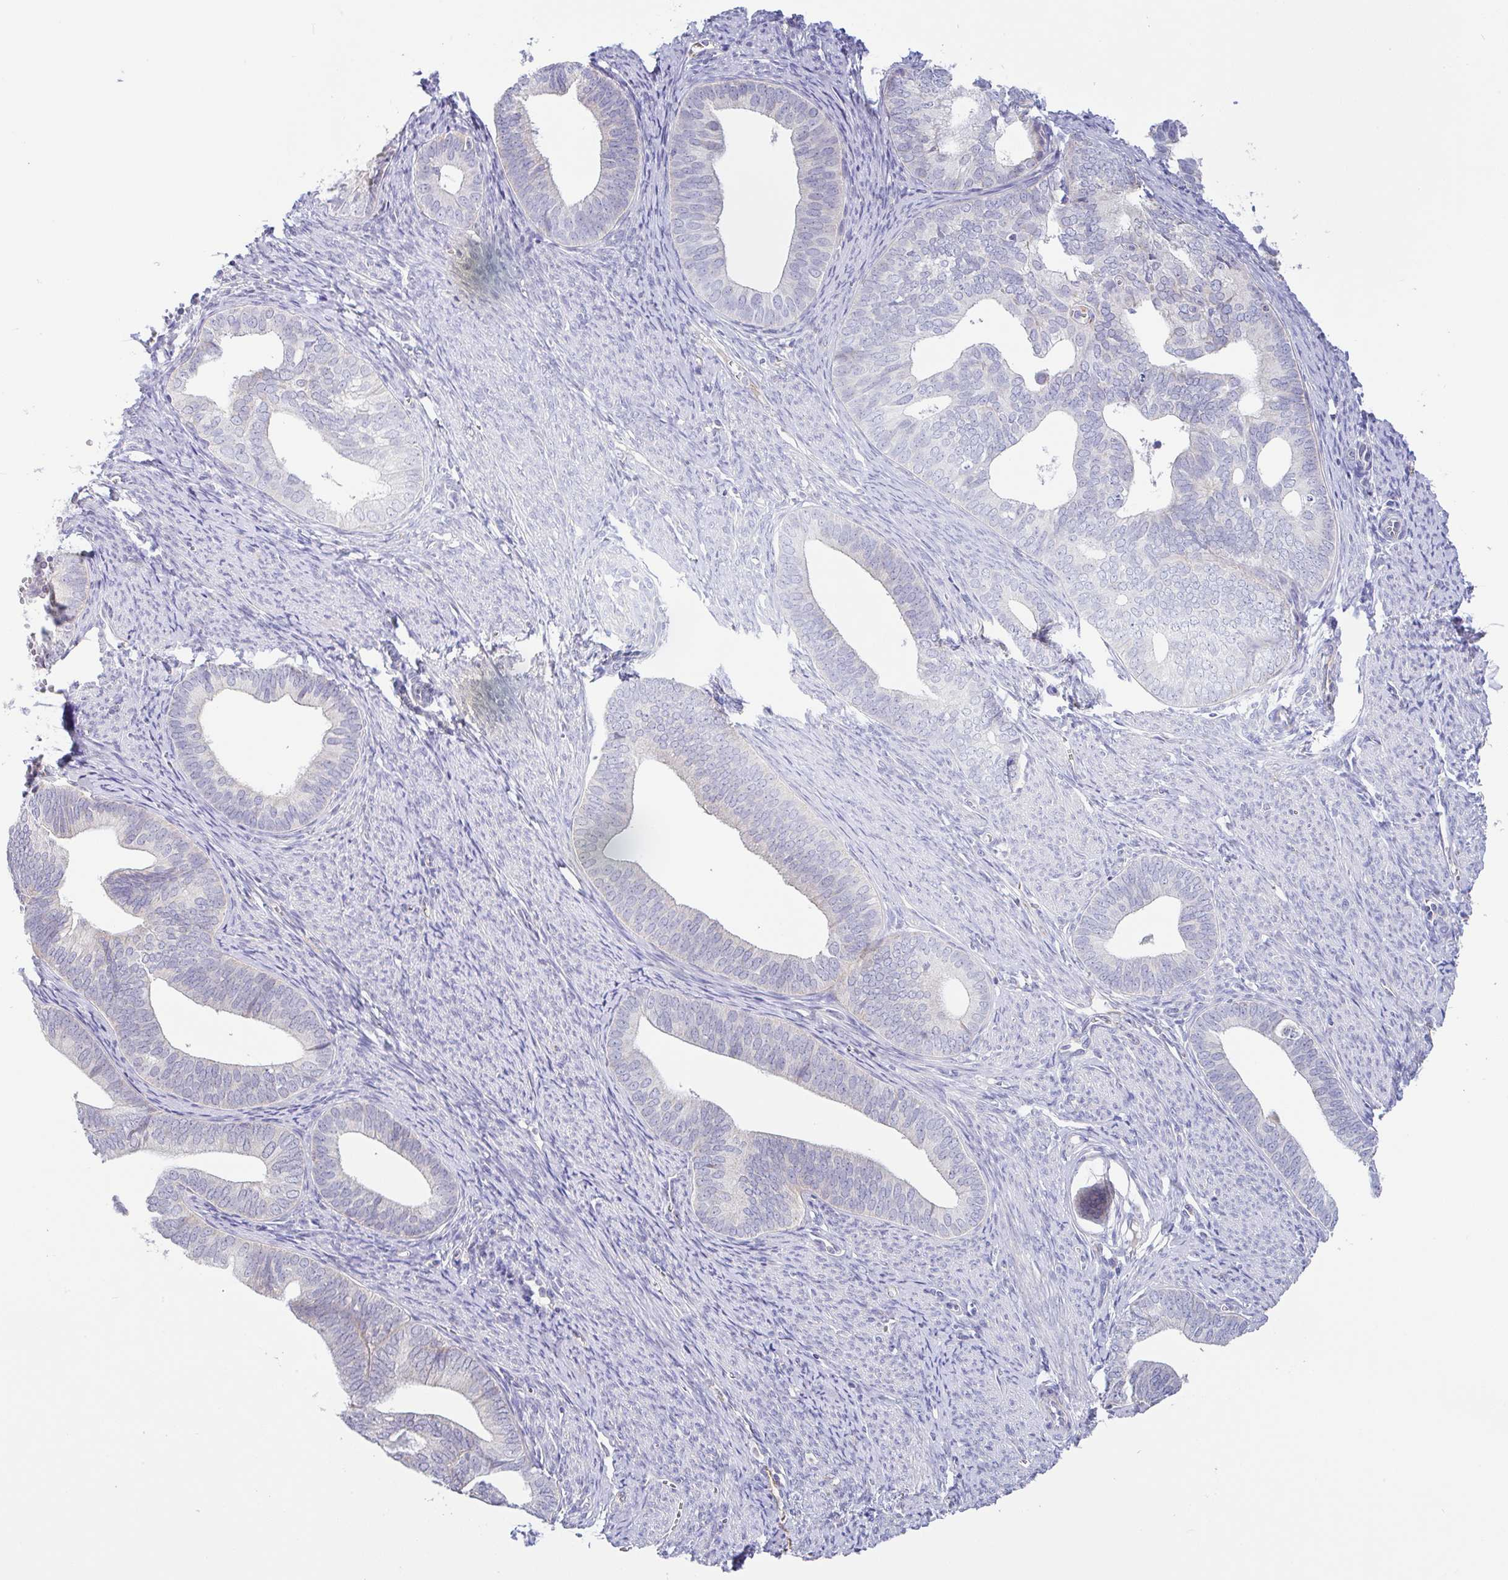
{"staining": {"intensity": "negative", "quantity": "none", "location": "none"}, "tissue": "endometrial cancer", "cell_type": "Tumor cells", "image_type": "cancer", "snomed": [{"axis": "morphology", "description": "Adenocarcinoma, NOS"}, {"axis": "topography", "description": "Endometrium"}], "caption": "Protein analysis of endometrial cancer exhibits no significant positivity in tumor cells.", "gene": "PLCD4", "patient": {"sex": "female", "age": 75}}